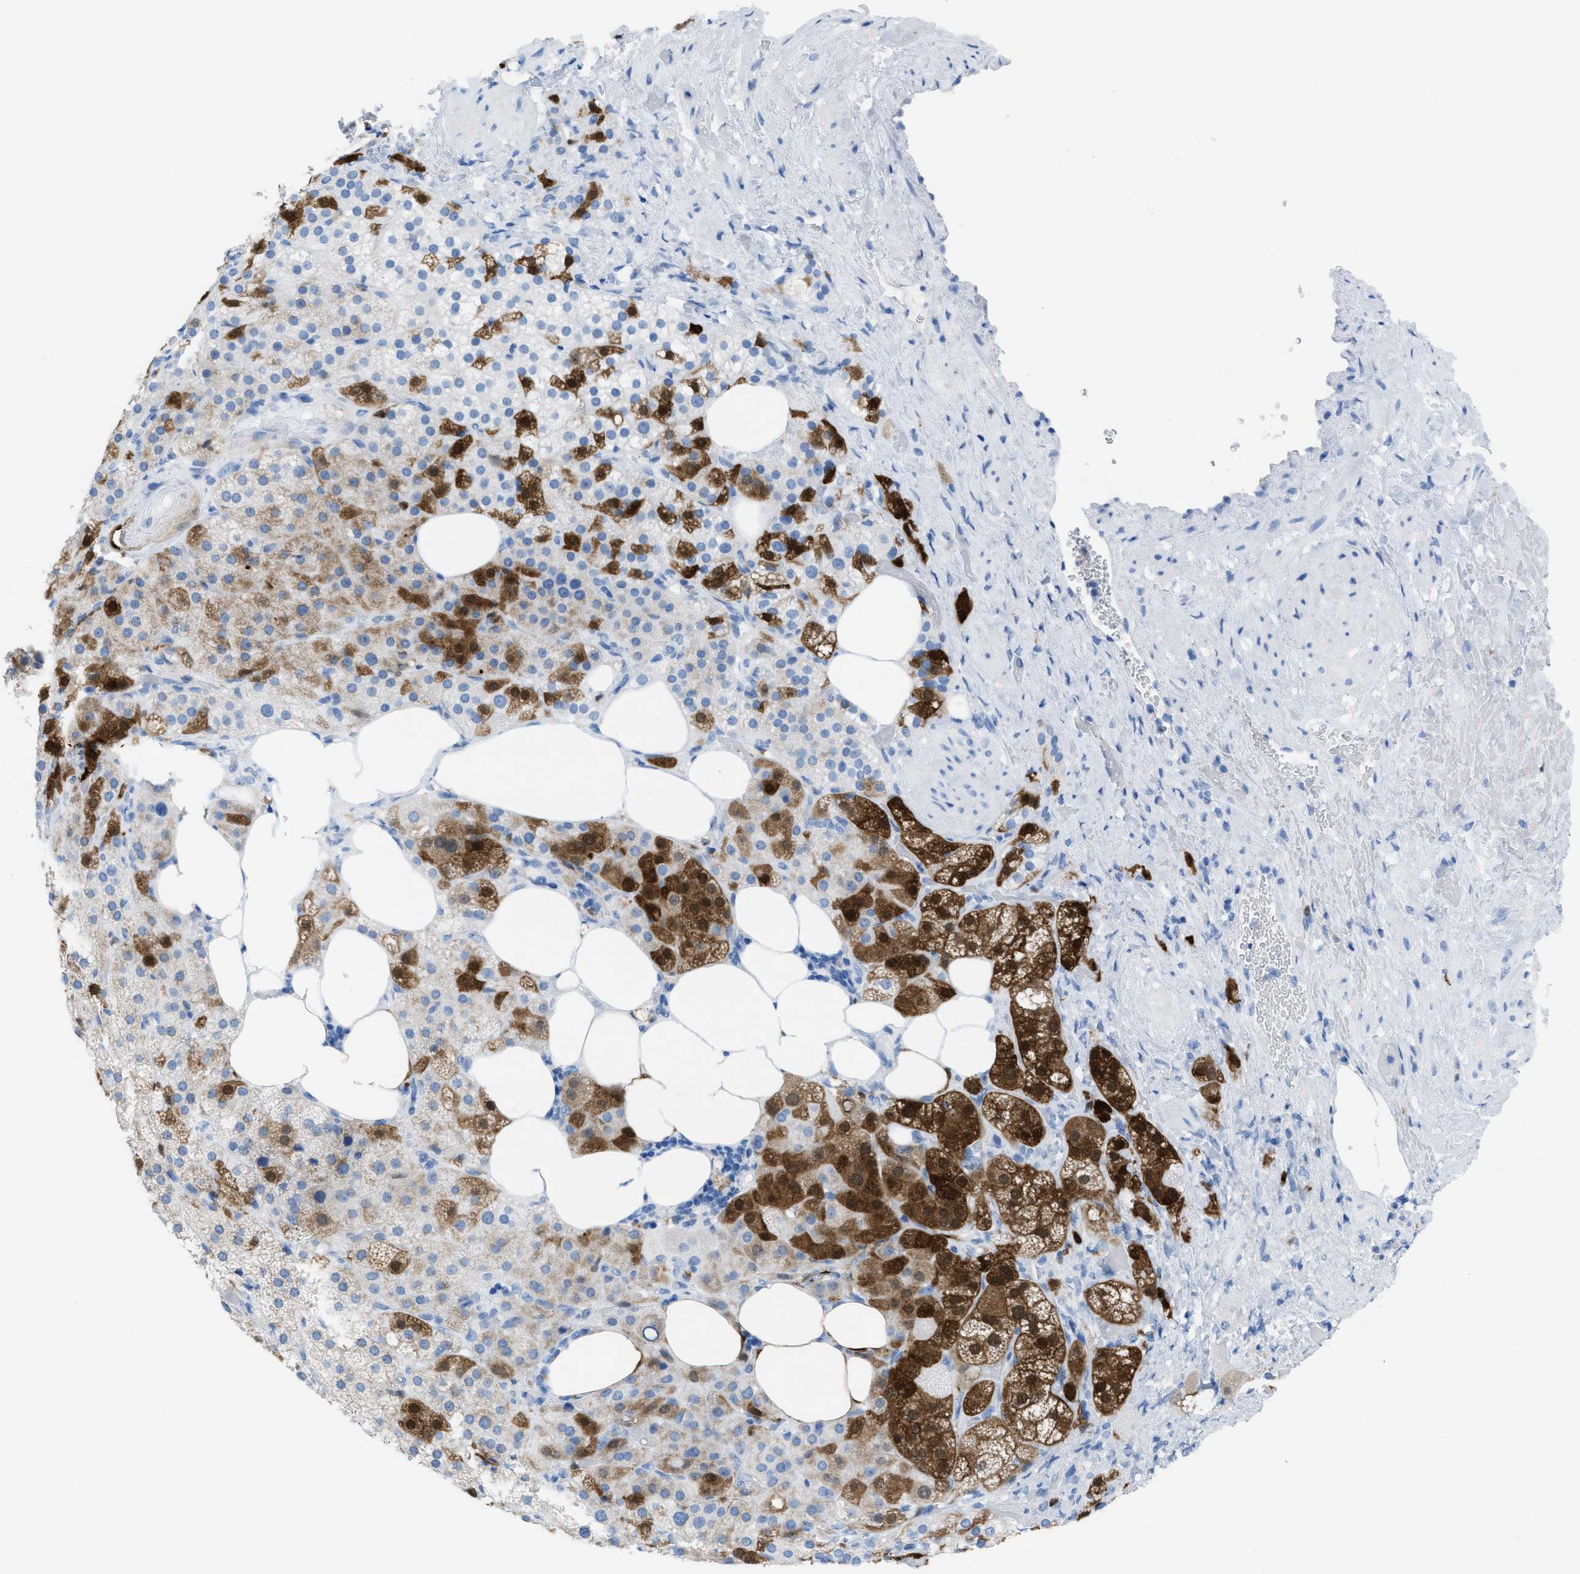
{"staining": {"intensity": "strong", "quantity": "25%-75%", "location": "cytoplasmic/membranous,nuclear"}, "tissue": "adrenal gland", "cell_type": "Glandular cells", "image_type": "normal", "snomed": [{"axis": "morphology", "description": "Normal tissue, NOS"}, {"axis": "topography", "description": "Adrenal gland"}], "caption": "A brown stain highlights strong cytoplasmic/membranous,nuclear expression of a protein in glandular cells of normal human adrenal gland. (DAB IHC with brightfield microscopy, high magnification).", "gene": "CDKN2A", "patient": {"sex": "female", "age": 59}}